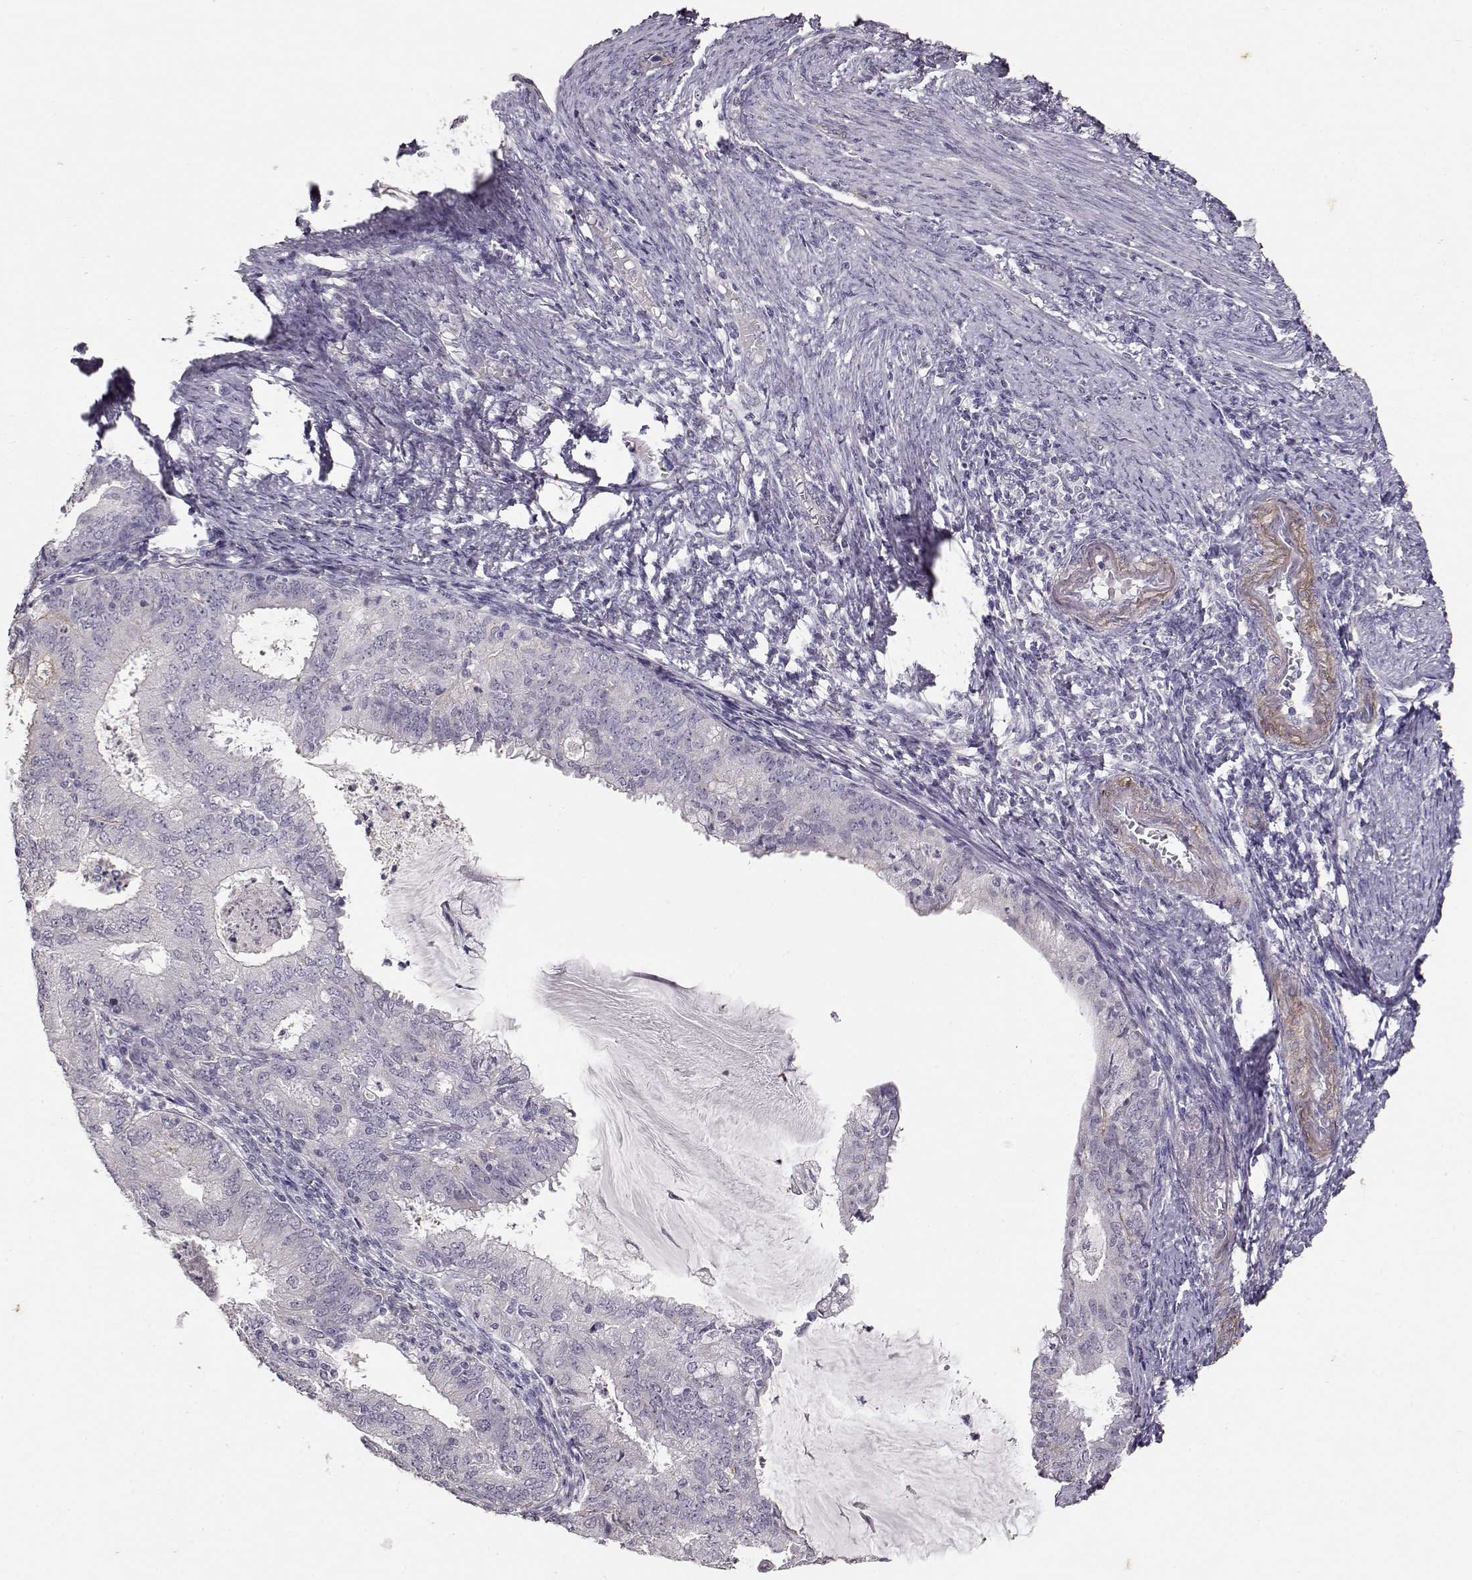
{"staining": {"intensity": "negative", "quantity": "none", "location": "none"}, "tissue": "endometrial cancer", "cell_type": "Tumor cells", "image_type": "cancer", "snomed": [{"axis": "morphology", "description": "Adenocarcinoma, NOS"}, {"axis": "topography", "description": "Endometrium"}], "caption": "The IHC histopathology image has no significant staining in tumor cells of endometrial cancer (adenocarcinoma) tissue. (Stains: DAB immunohistochemistry with hematoxylin counter stain, Microscopy: brightfield microscopy at high magnification).", "gene": "LAMA5", "patient": {"sex": "female", "age": 57}}